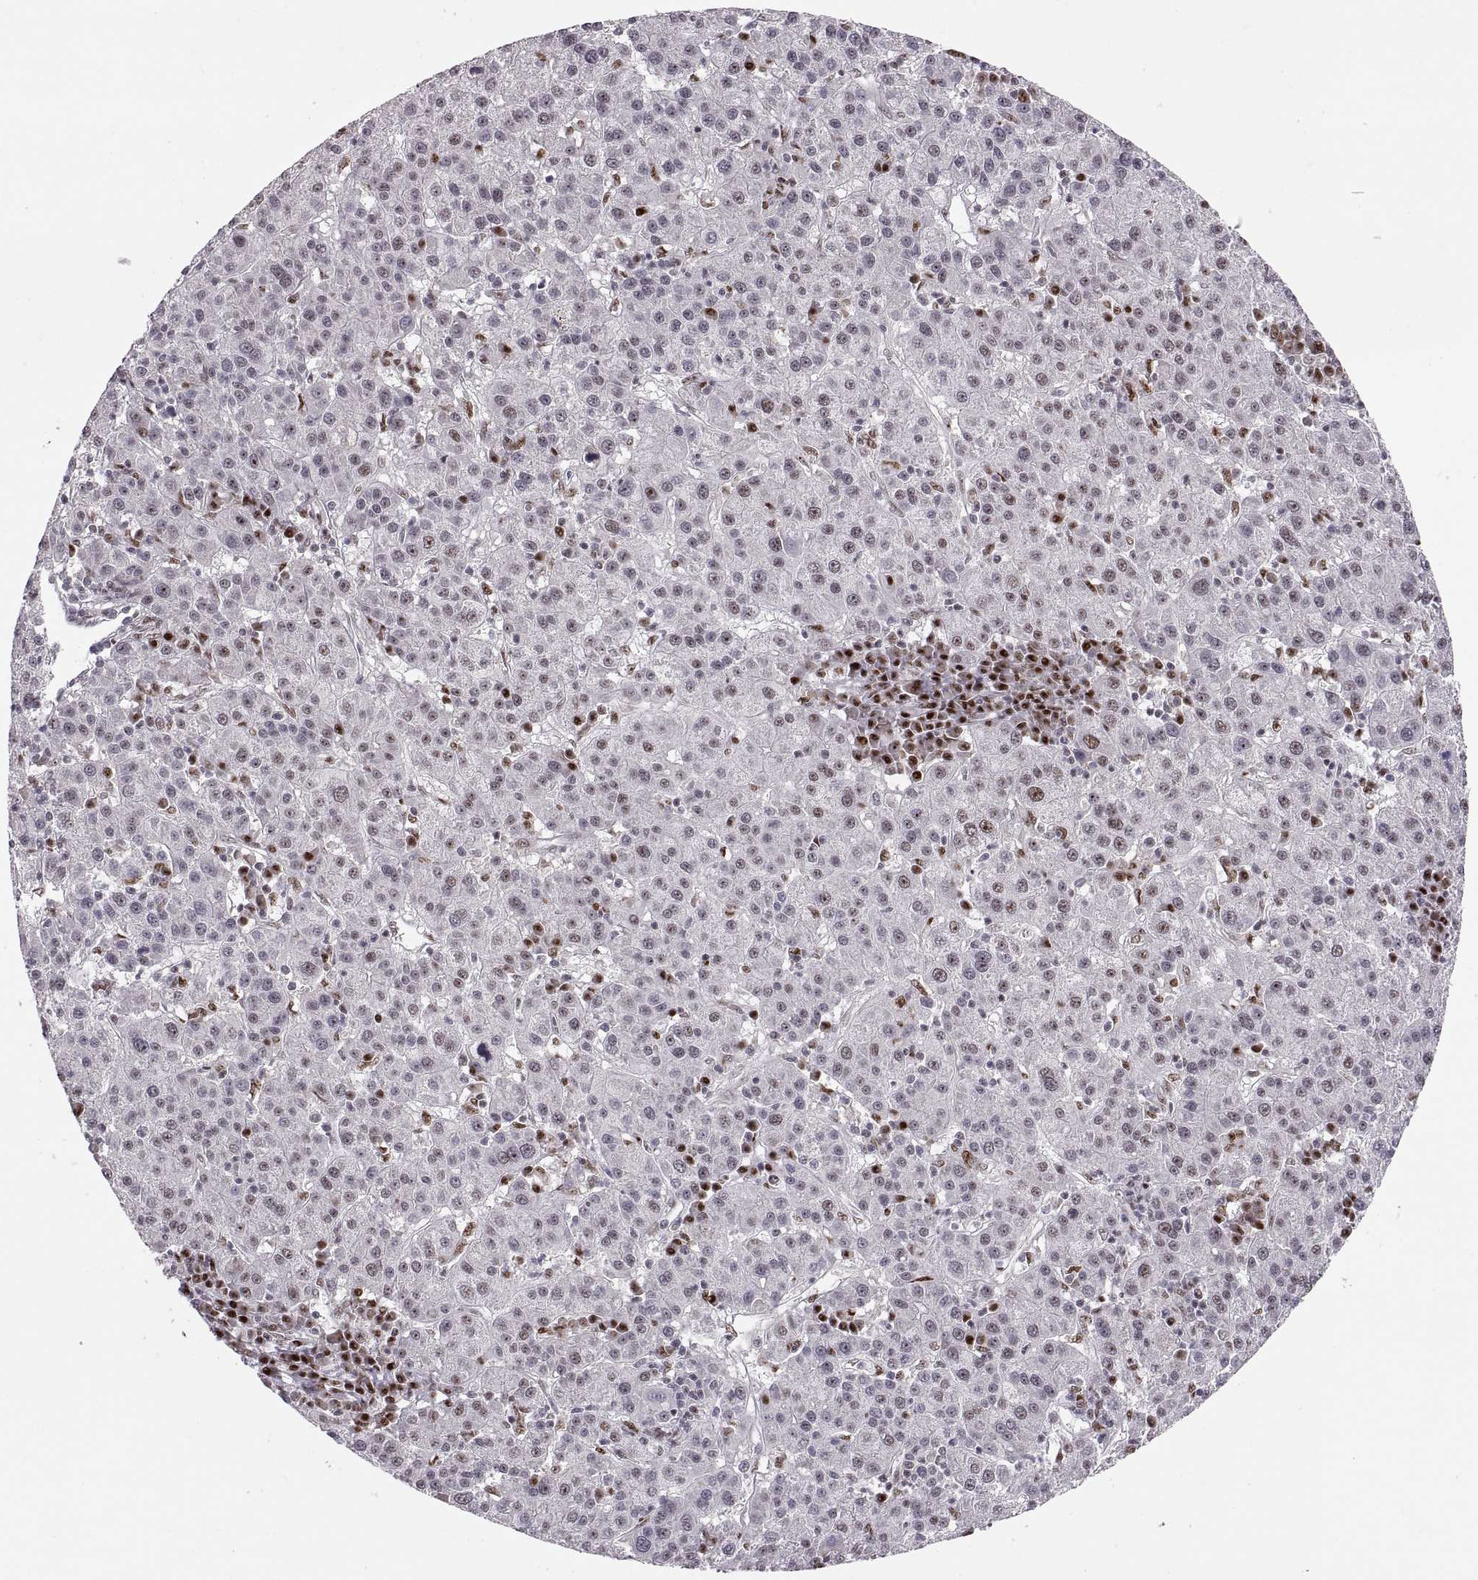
{"staining": {"intensity": "moderate", "quantity": "<25%", "location": "nuclear"}, "tissue": "liver cancer", "cell_type": "Tumor cells", "image_type": "cancer", "snomed": [{"axis": "morphology", "description": "Carcinoma, Hepatocellular, NOS"}, {"axis": "topography", "description": "Liver"}], "caption": "Immunohistochemical staining of human liver hepatocellular carcinoma displays low levels of moderate nuclear protein staining in about <25% of tumor cells. Using DAB (brown) and hematoxylin (blue) stains, captured at high magnification using brightfield microscopy.", "gene": "SNAI1", "patient": {"sex": "female", "age": 60}}